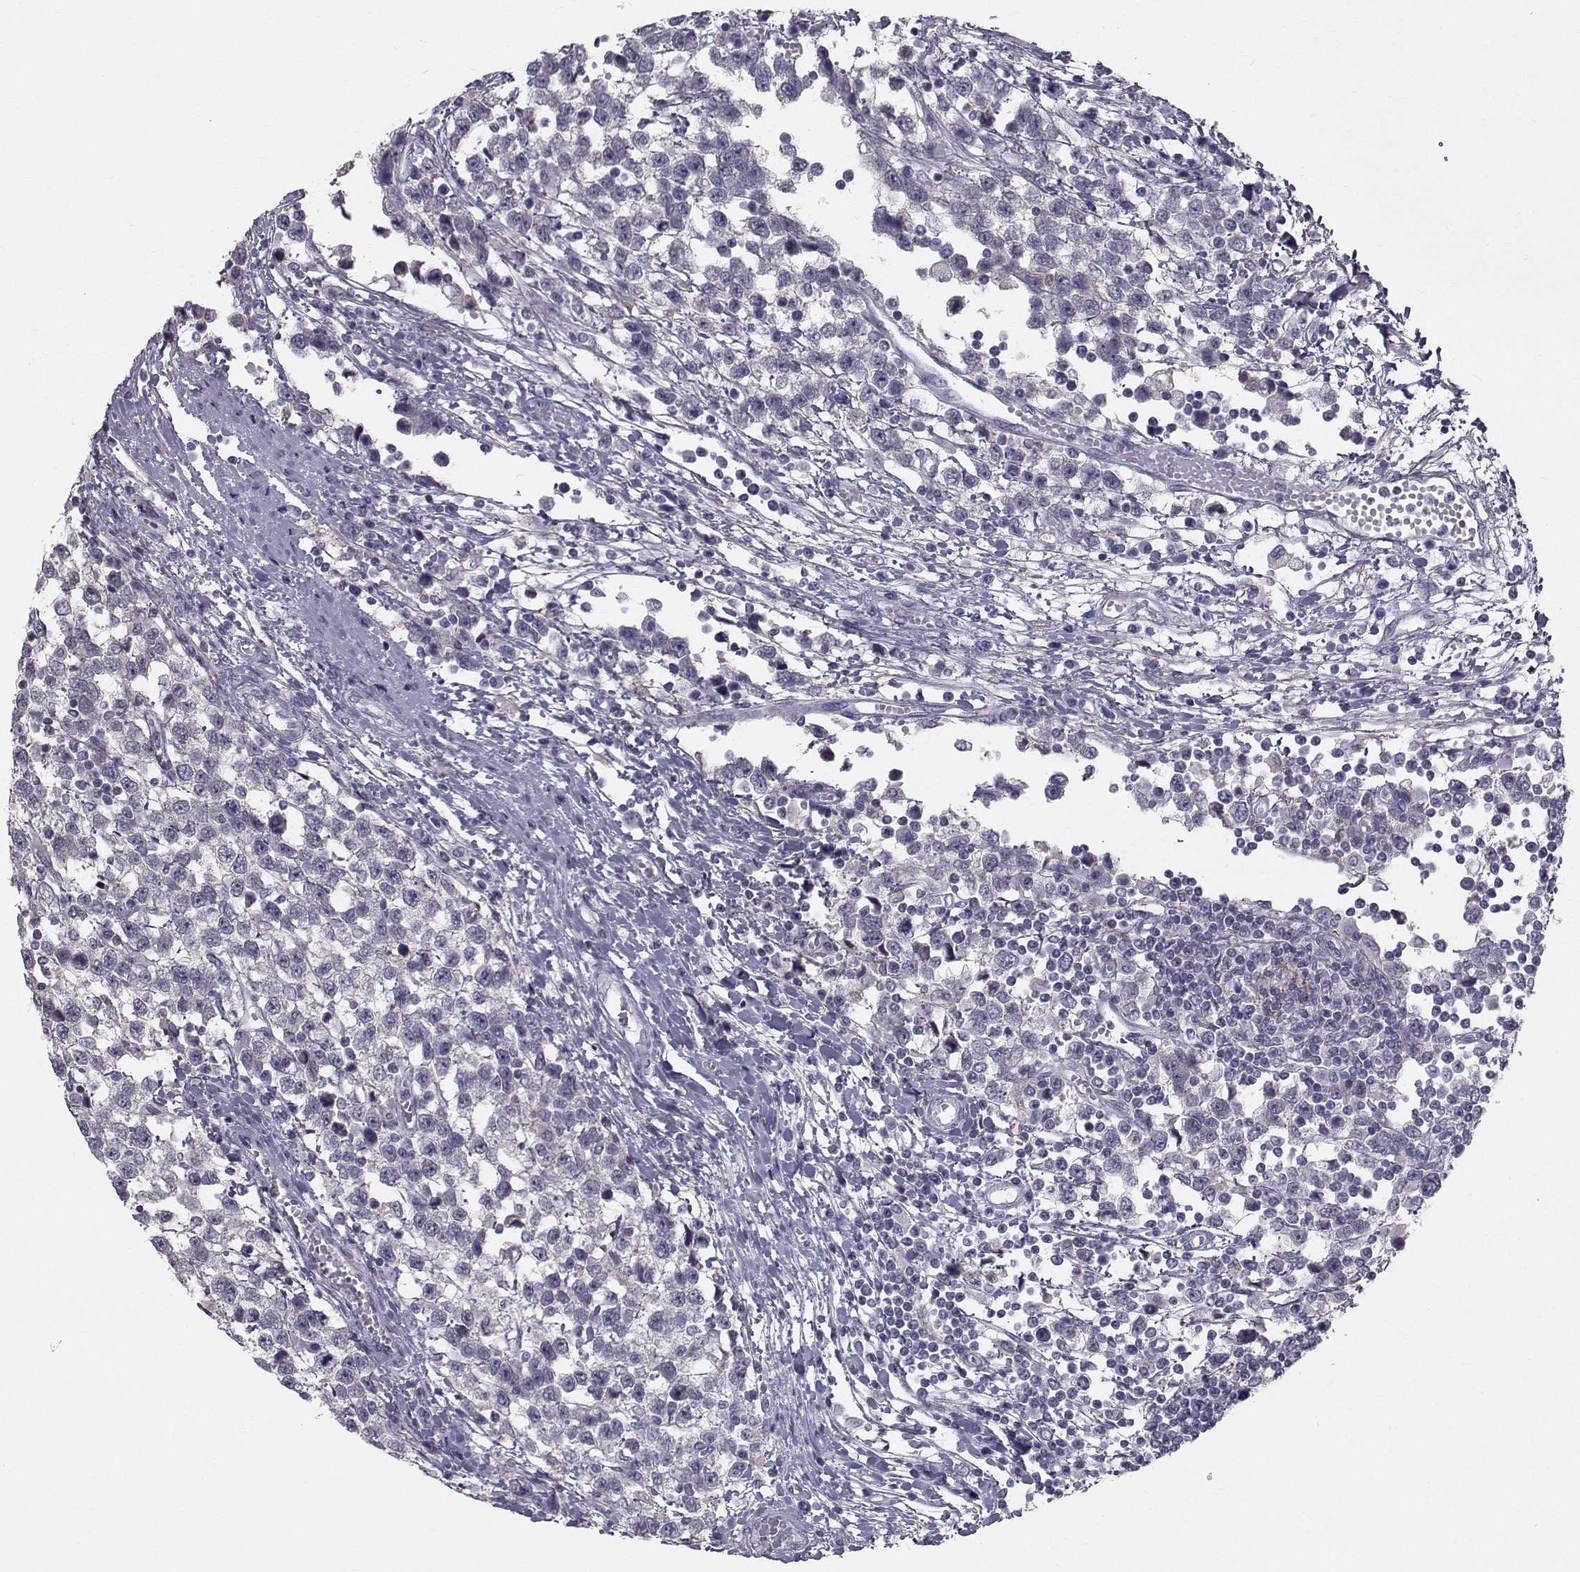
{"staining": {"intensity": "negative", "quantity": "none", "location": "none"}, "tissue": "testis cancer", "cell_type": "Tumor cells", "image_type": "cancer", "snomed": [{"axis": "morphology", "description": "Seminoma, NOS"}, {"axis": "topography", "description": "Testis"}], "caption": "Tumor cells are negative for brown protein staining in testis seminoma. The staining was performed using DAB to visualize the protein expression in brown, while the nuclei were stained in blue with hematoxylin (Magnification: 20x).", "gene": "SPDYE4", "patient": {"sex": "male", "age": 34}}